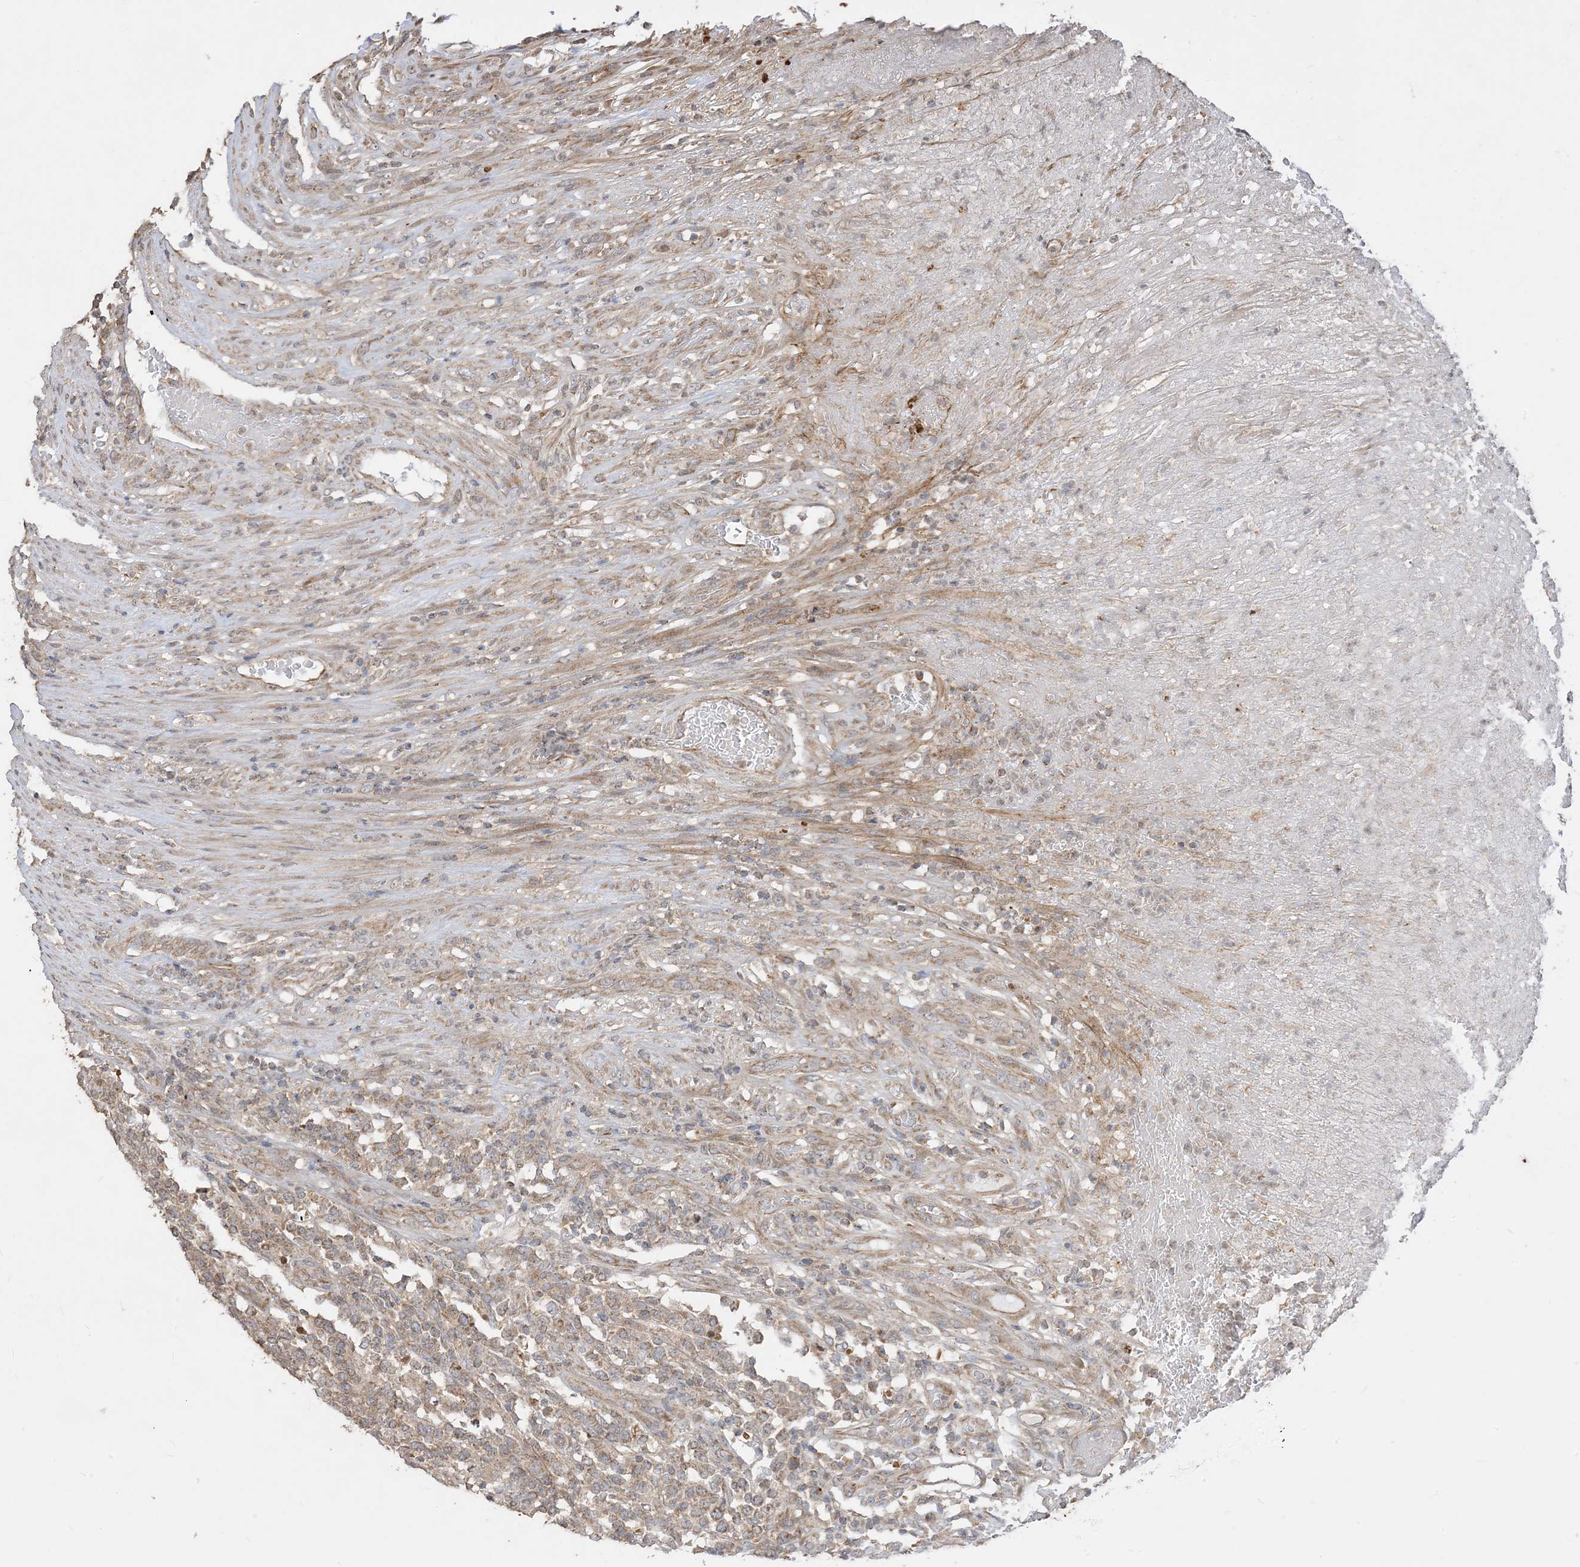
{"staining": {"intensity": "moderate", "quantity": ">75%", "location": "cytoplasmic/membranous"}, "tissue": "lymphoma", "cell_type": "Tumor cells", "image_type": "cancer", "snomed": [{"axis": "morphology", "description": "Malignant lymphoma, non-Hodgkin's type, High grade"}, {"axis": "topography", "description": "Soft tissue"}], "caption": "Moderate cytoplasmic/membranous expression is appreciated in approximately >75% of tumor cells in lymphoma.", "gene": "SIRT3", "patient": {"sex": "male", "age": 18}}